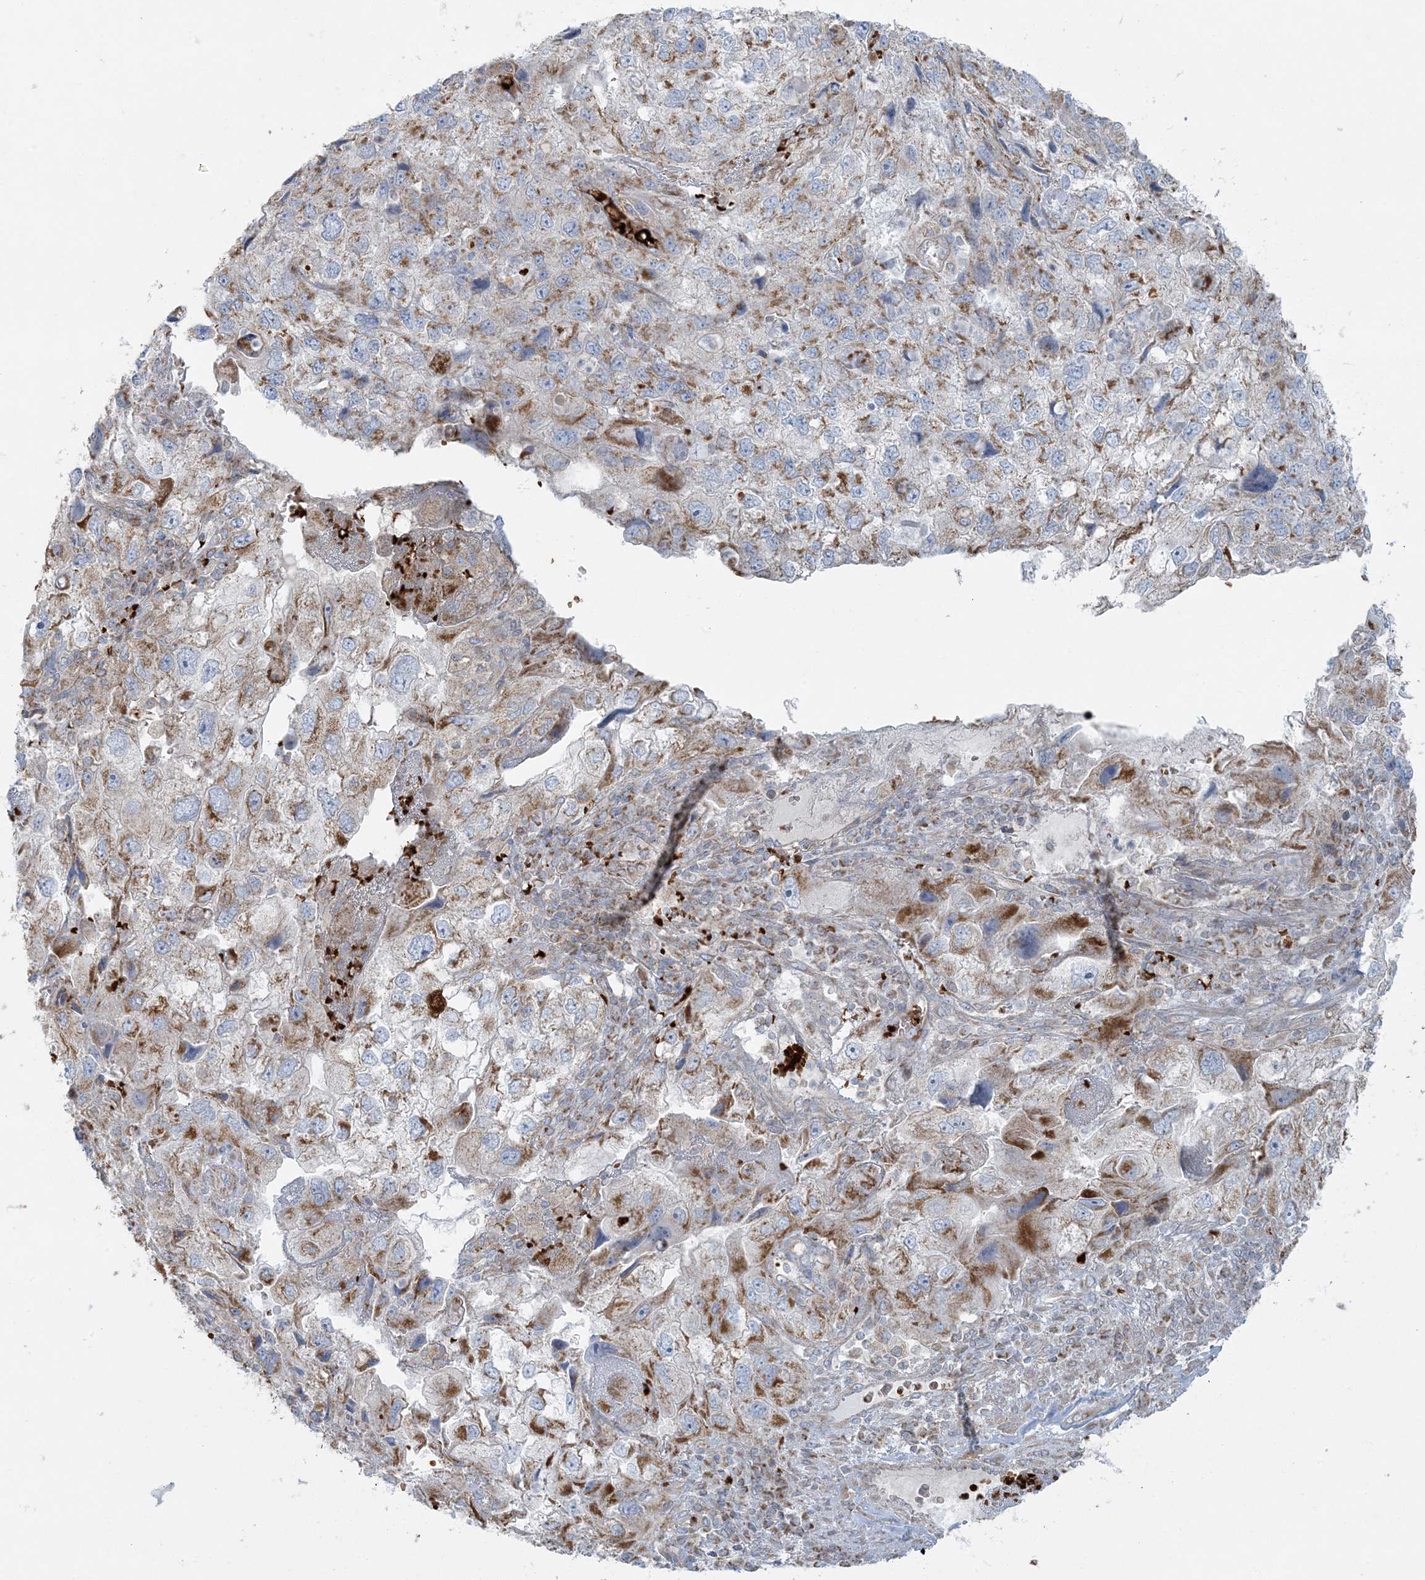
{"staining": {"intensity": "moderate", "quantity": "25%-75%", "location": "cytoplasmic/membranous"}, "tissue": "endometrial cancer", "cell_type": "Tumor cells", "image_type": "cancer", "snomed": [{"axis": "morphology", "description": "Adenocarcinoma, NOS"}, {"axis": "topography", "description": "Endometrium"}], "caption": "Immunohistochemistry (DAB (3,3'-diaminobenzidine)) staining of endometrial cancer (adenocarcinoma) exhibits moderate cytoplasmic/membranous protein staining in about 25%-75% of tumor cells.", "gene": "PIK3R4", "patient": {"sex": "female", "age": 49}}